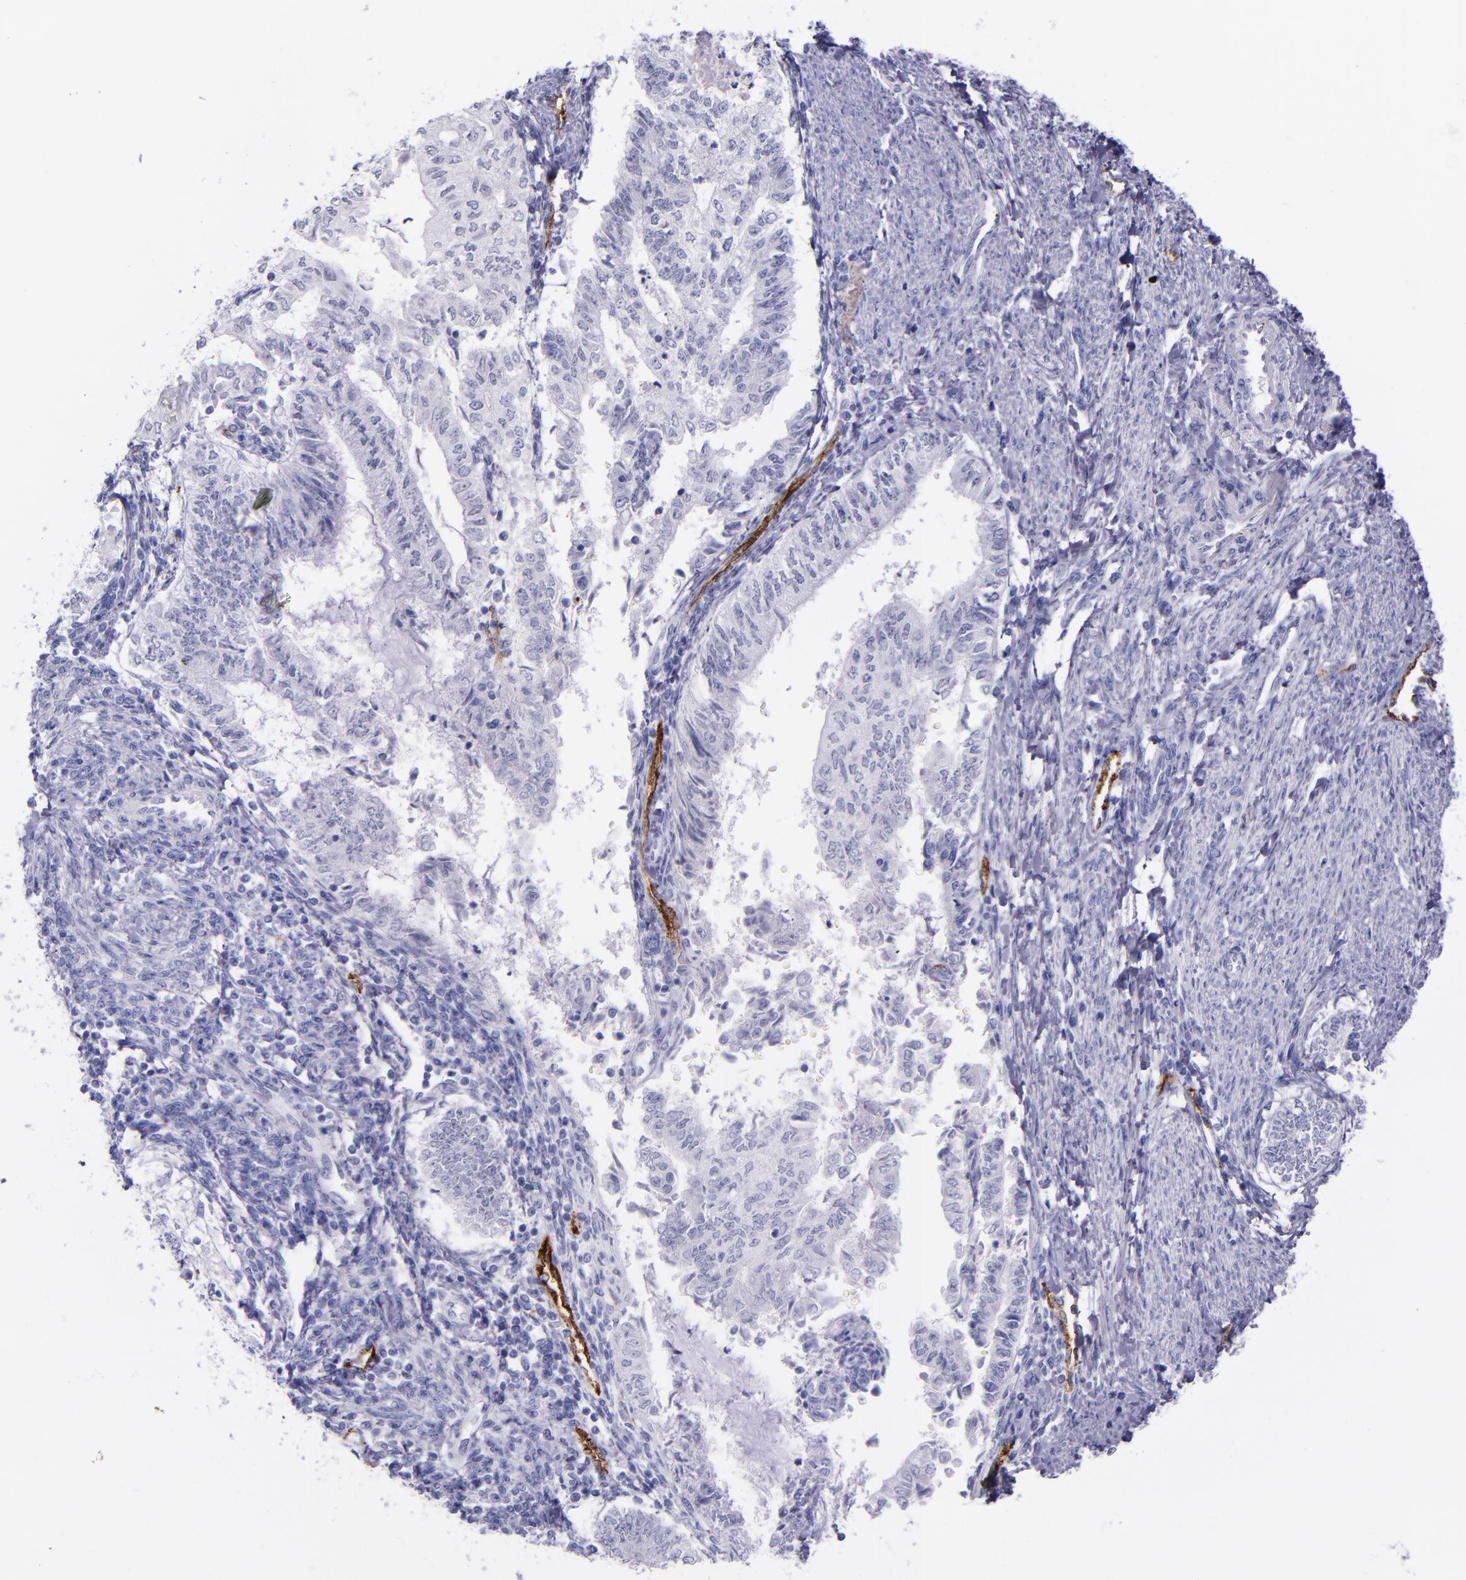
{"staining": {"intensity": "negative", "quantity": "none", "location": "none"}, "tissue": "endometrial cancer", "cell_type": "Tumor cells", "image_type": "cancer", "snomed": [{"axis": "morphology", "description": "Adenocarcinoma, NOS"}, {"axis": "topography", "description": "Endometrium"}], "caption": "The histopathology image demonstrates no significant staining in tumor cells of endometrial cancer (adenocarcinoma).", "gene": "SELE", "patient": {"sex": "female", "age": 66}}